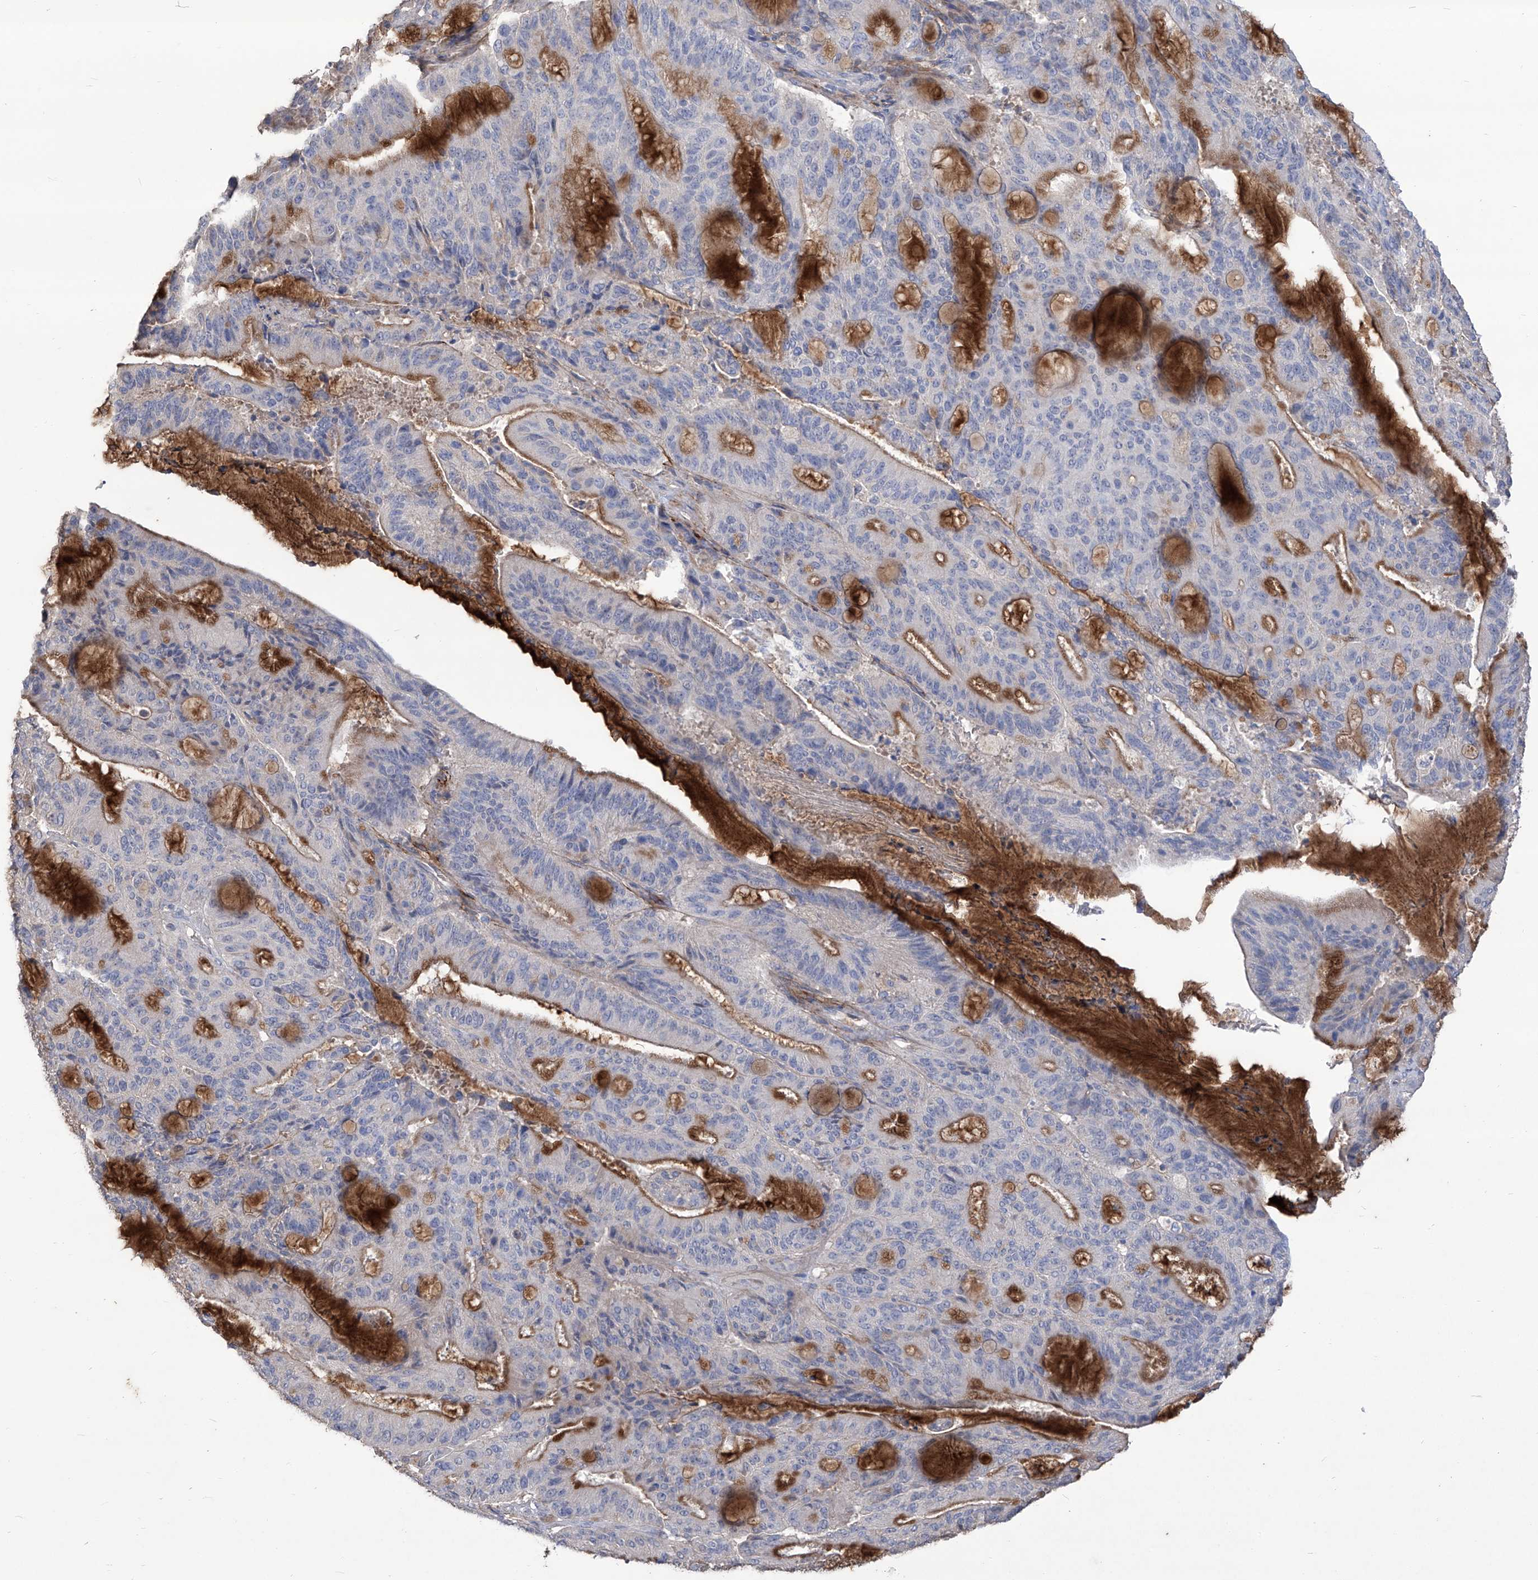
{"staining": {"intensity": "moderate", "quantity": "<25%", "location": "cytoplasmic/membranous"}, "tissue": "liver cancer", "cell_type": "Tumor cells", "image_type": "cancer", "snomed": [{"axis": "morphology", "description": "Normal tissue, NOS"}, {"axis": "morphology", "description": "Cholangiocarcinoma"}, {"axis": "topography", "description": "Liver"}, {"axis": "topography", "description": "Peripheral nerve tissue"}], "caption": "Human liver cholangiocarcinoma stained with a protein marker exhibits moderate staining in tumor cells.", "gene": "TXNIP", "patient": {"sex": "female", "age": 73}}